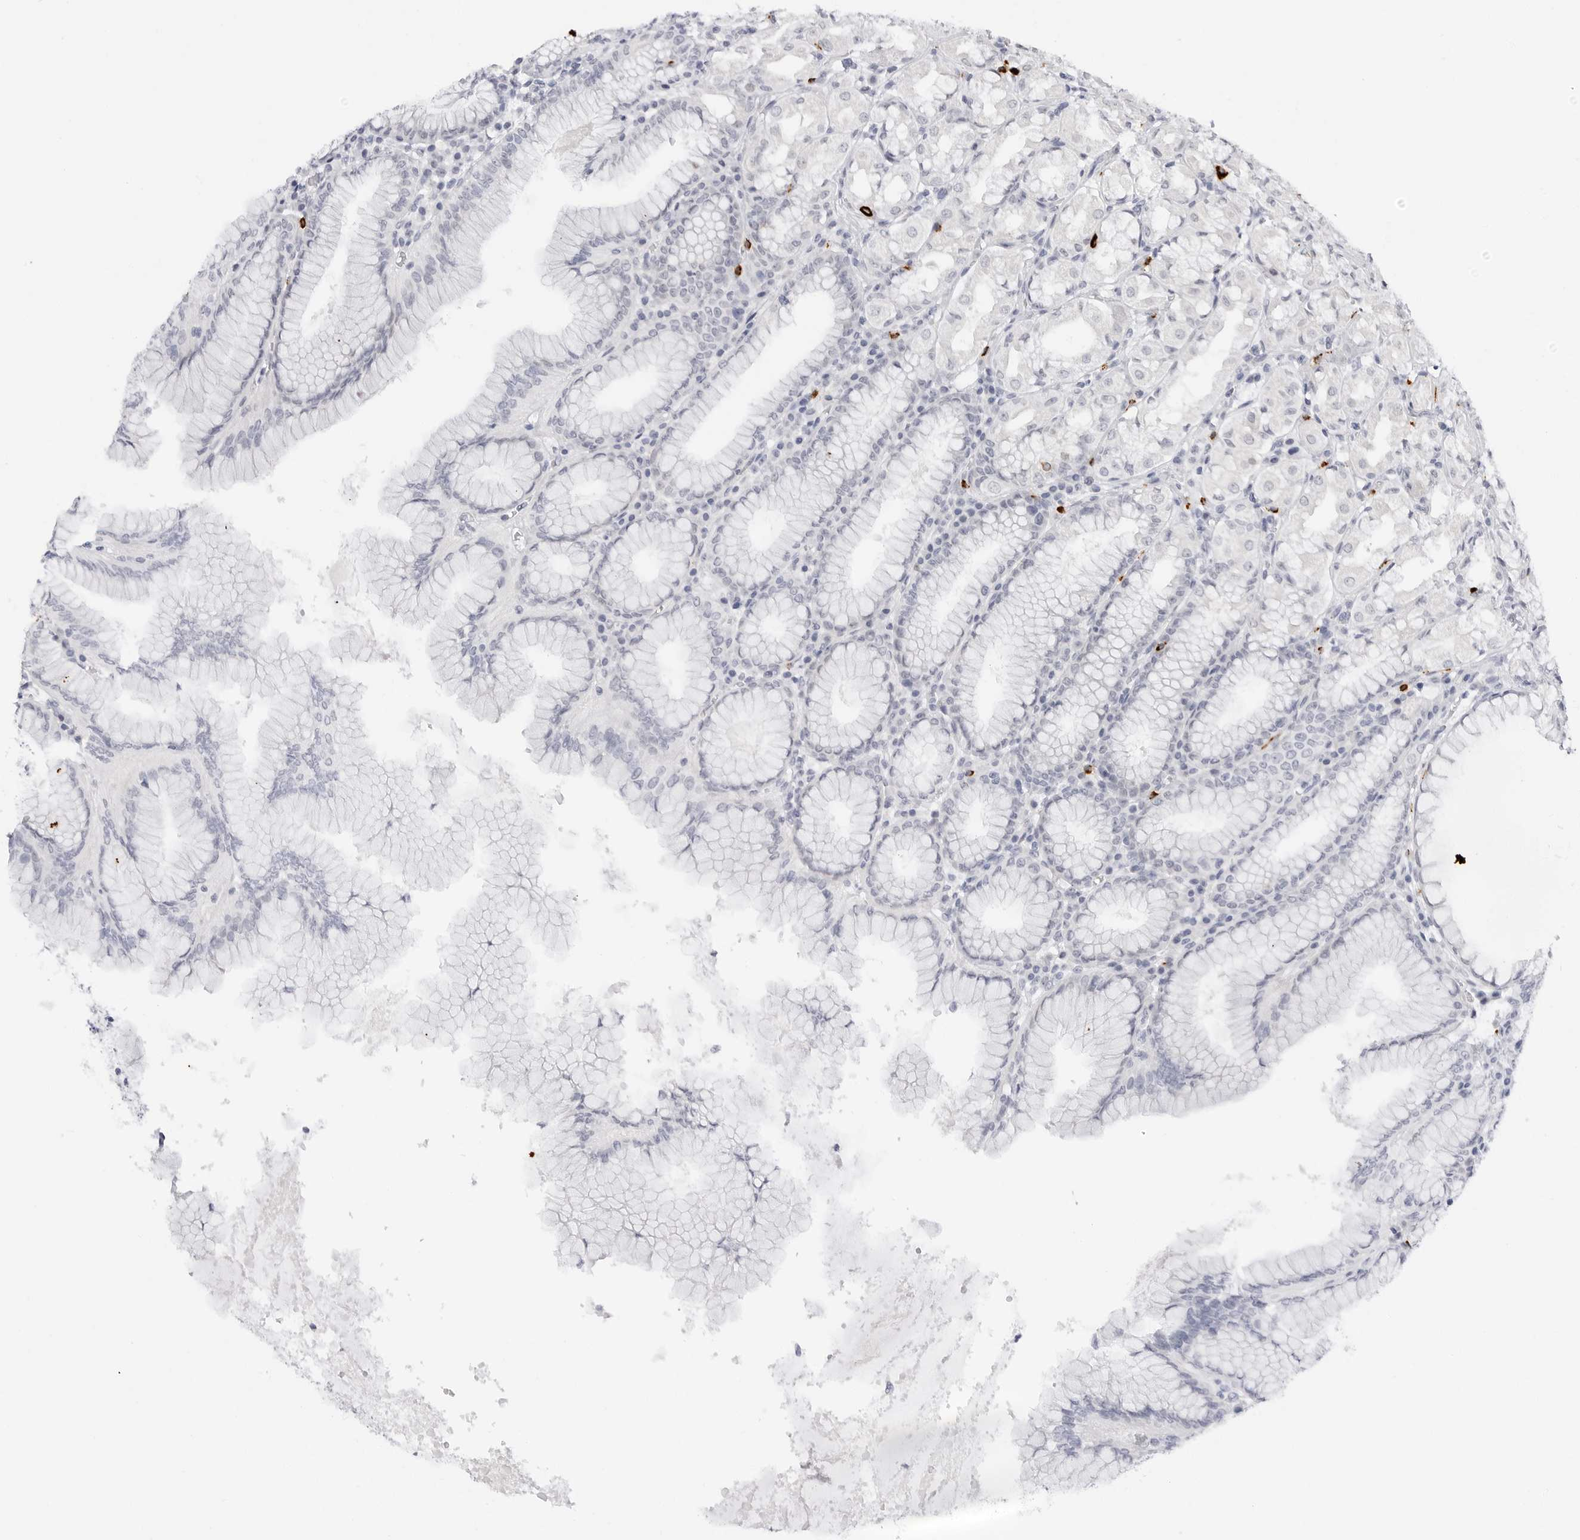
{"staining": {"intensity": "strong", "quantity": "<25%", "location": "cytoplasmic/membranous"}, "tissue": "stomach", "cell_type": "Glandular cells", "image_type": "normal", "snomed": [{"axis": "morphology", "description": "Normal tissue, NOS"}, {"axis": "topography", "description": "Stomach"}, {"axis": "topography", "description": "Stomach, lower"}], "caption": "This histopathology image reveals immunohistochemistry staining of benign human stomach, with medium strong cytoplasmic/membranous staining in approximately <25% of glandular cells.", "gene": "HSPB7", "patient": {"sex": "female", "age": 56}}